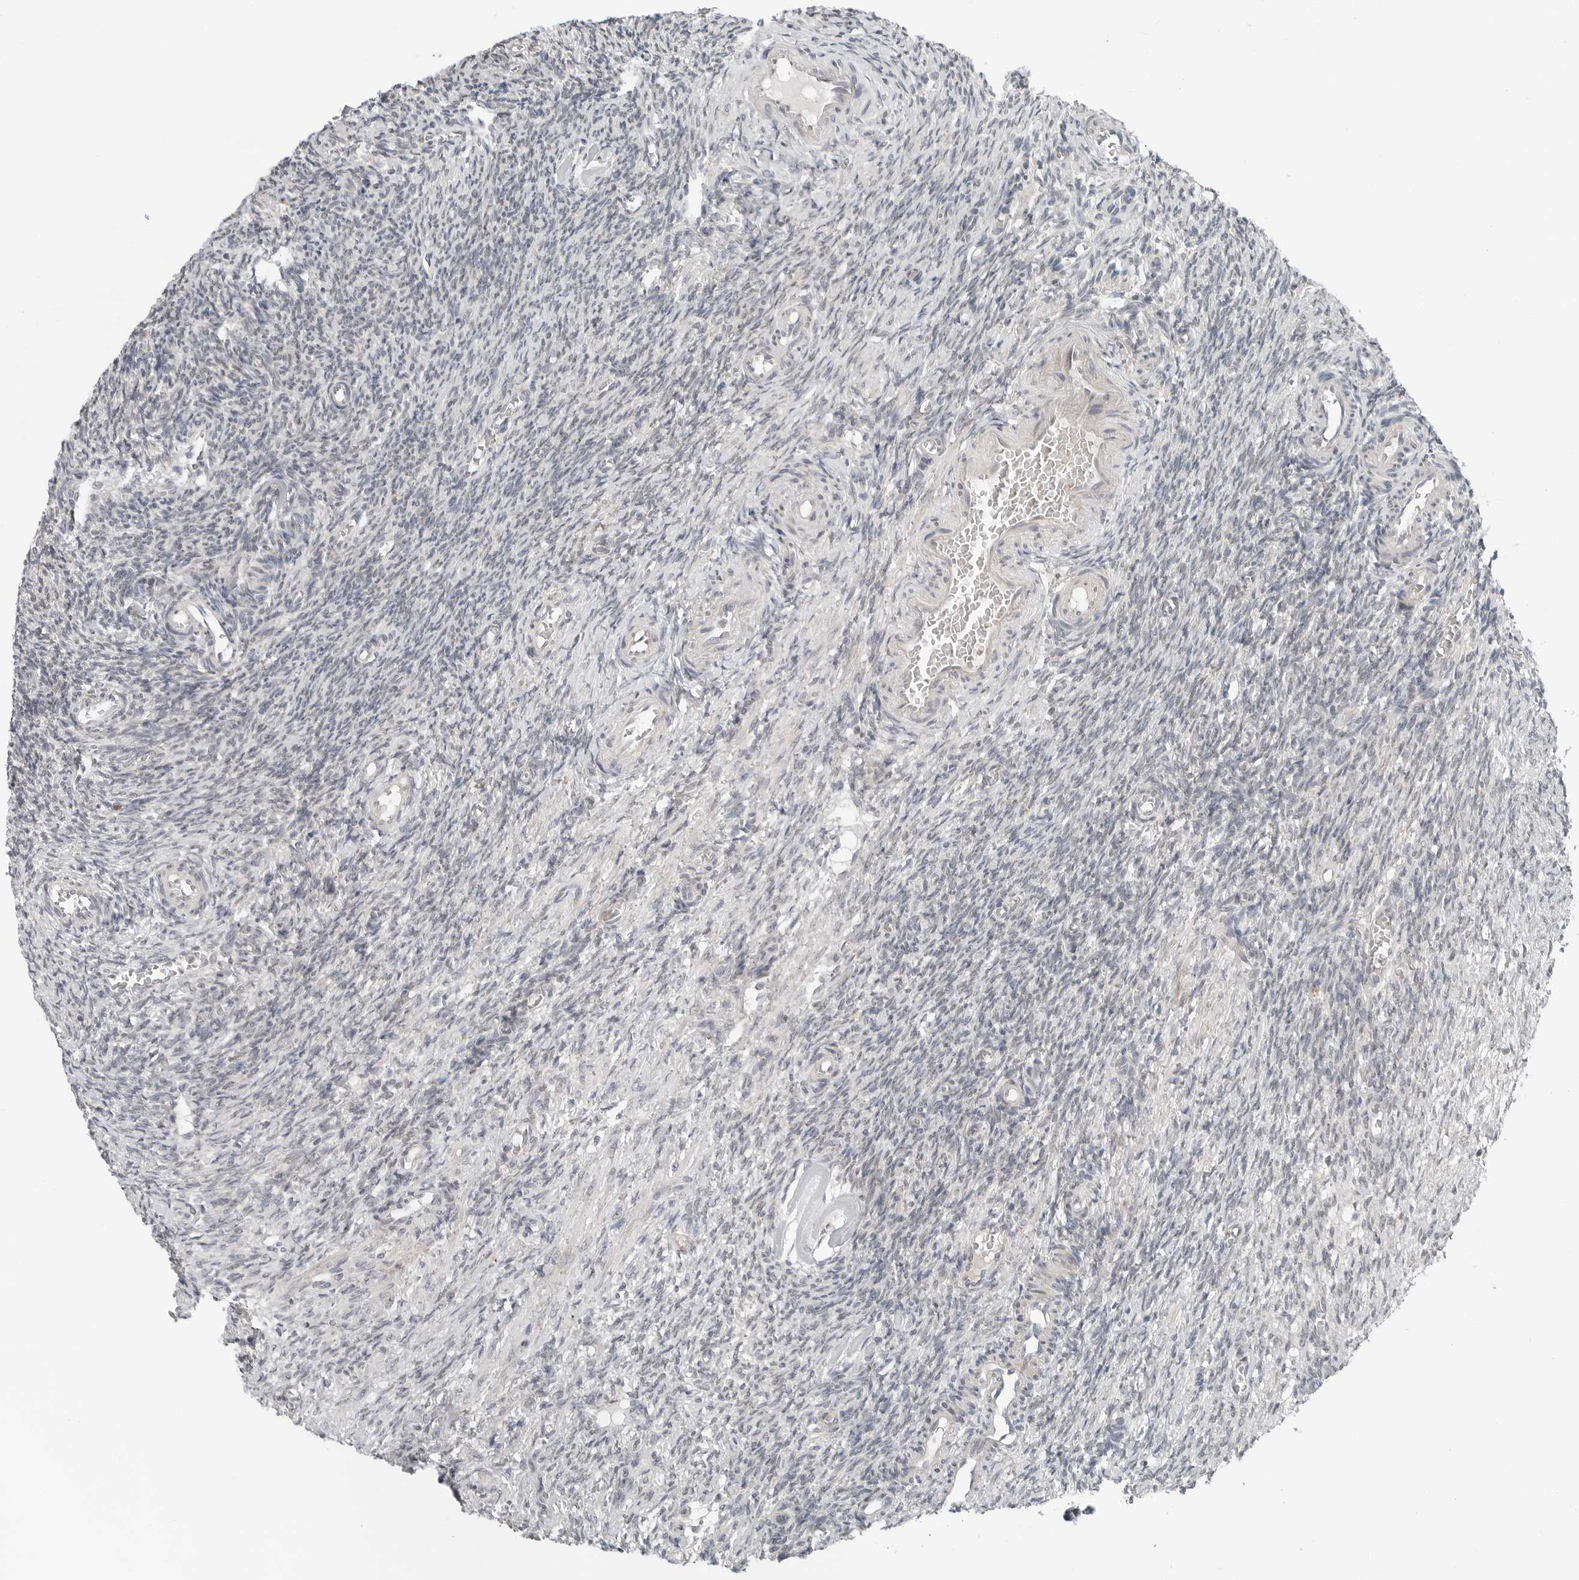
{"staining": {"intensity": "weak", "quantity": "<25%", "location": "cytoplasmic/membranous"}, "tissue": "ovary", "cell_type": "Follicle cells", "image_type": "normal", "snomed": [{"axis": "morphology", "description": "Normal tissue, NOS"}, {"axis": "topography", "description": "Ovary"}], "caption": "Micrograph shows no significant protein positivity in follicle cells of normal ovary. (Brightfield microscopy of DAB (3,3'-diaminobenzidine) immunohistochemistry (IHC) at high magnification).", "gene": "FCRLB", "patient": {"sex": "female", "age": 27}}